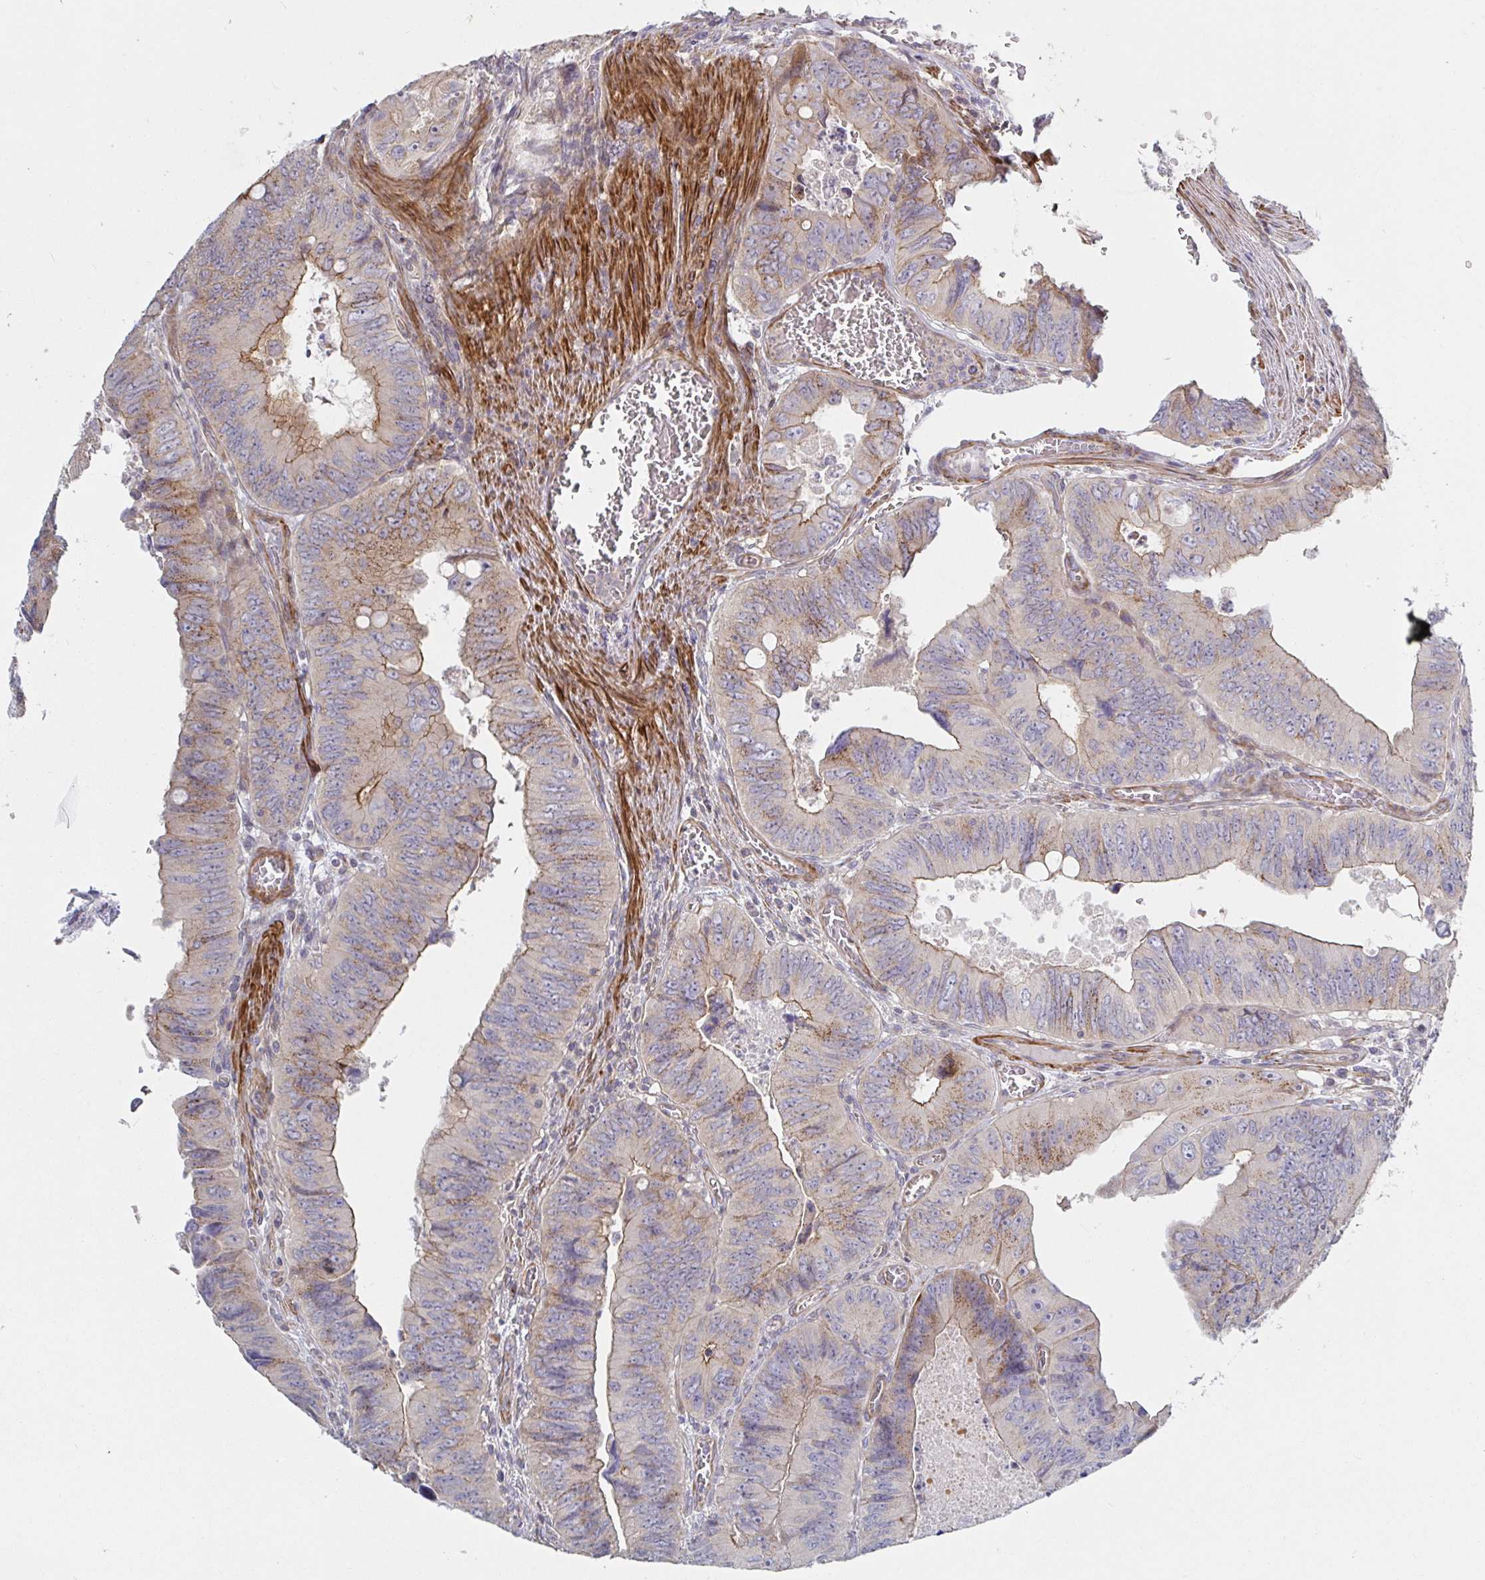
{"staining": {"intensity": "weak", "quantity": "25%-75%", "location": "cytoplasmic/membranous"}, "tissue": "colorectal cancer", "cell_type": "Tumor cells", "image_type": "cancer", "snomed": [{"axis": "morphology", "description": "Adenocarcinoma, NOS"}, {"axis": "topography", "description": "Colon"}], "caption": "Colorectal cancer (adenocarcinoma) stained with IHC shows weak cytoplasmic/membranous positivity in approximately 25%-75% of tumor cells.", "gene": "SSH2", "patient": {"sex": "female", "age": 84}}